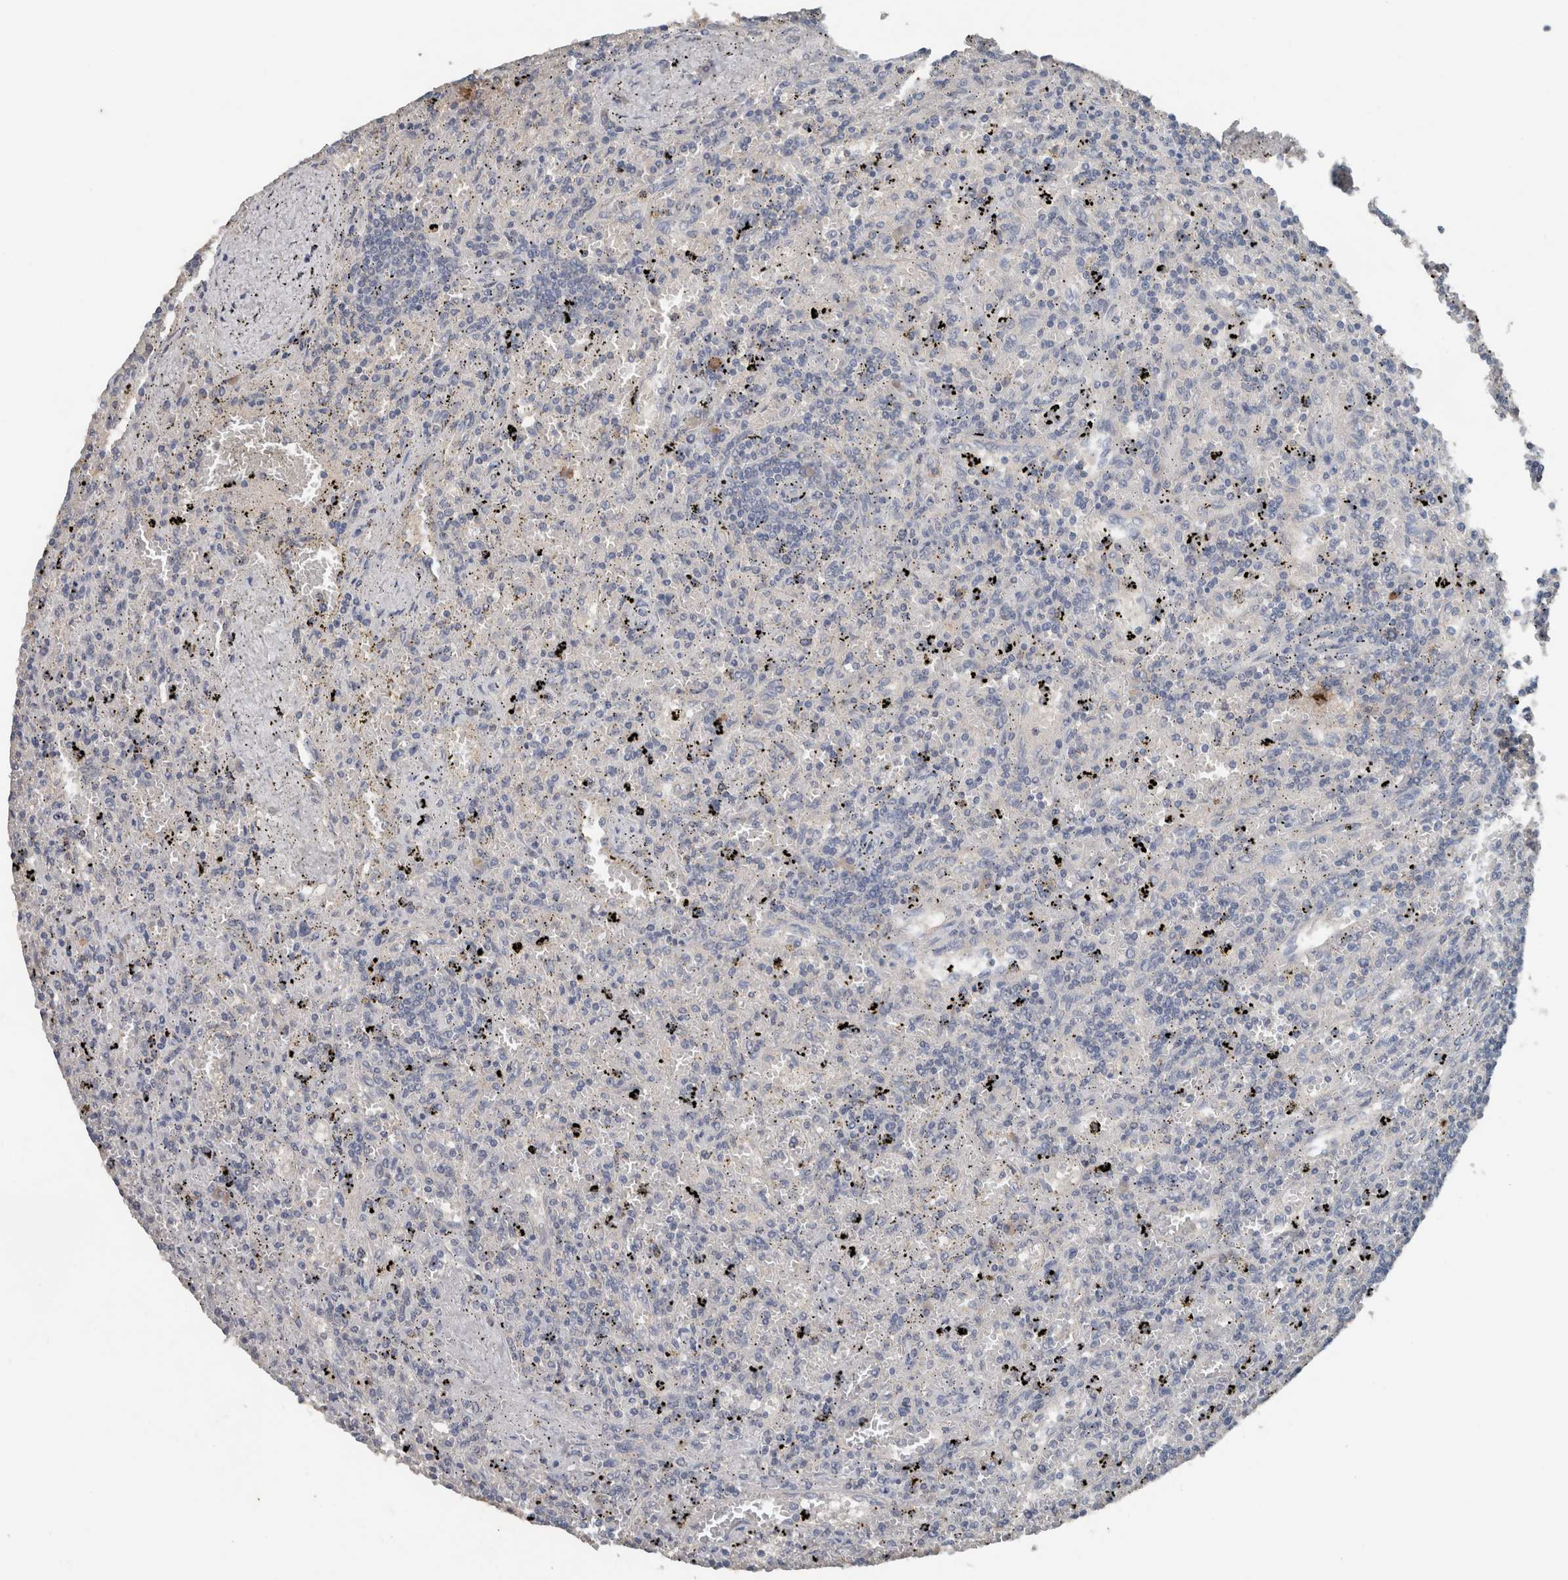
{"staining": {"intensity": "negative", "quantity": "none", "location": "none"}, "tissue": "lymphoma", "cell_type": "Tumor cells", "image_type": "cancer", "snomed": [{"axis": "morphology", "description": "Malignant lymphoma, non-Hodgkin's type, Low grade"}, {"axis": "topography", "description": "Spleen"}], "caption": "This is a photomicrograph of immunohistochemistry staining of malignant lymphoma, non-Hodgkin's type (low-grade), which shows no expression in tumor cells. (IHC, brightfield microscopy, high magnification).", "gene": "CRNN", "patient": {"sex": "male", "age": 76}}